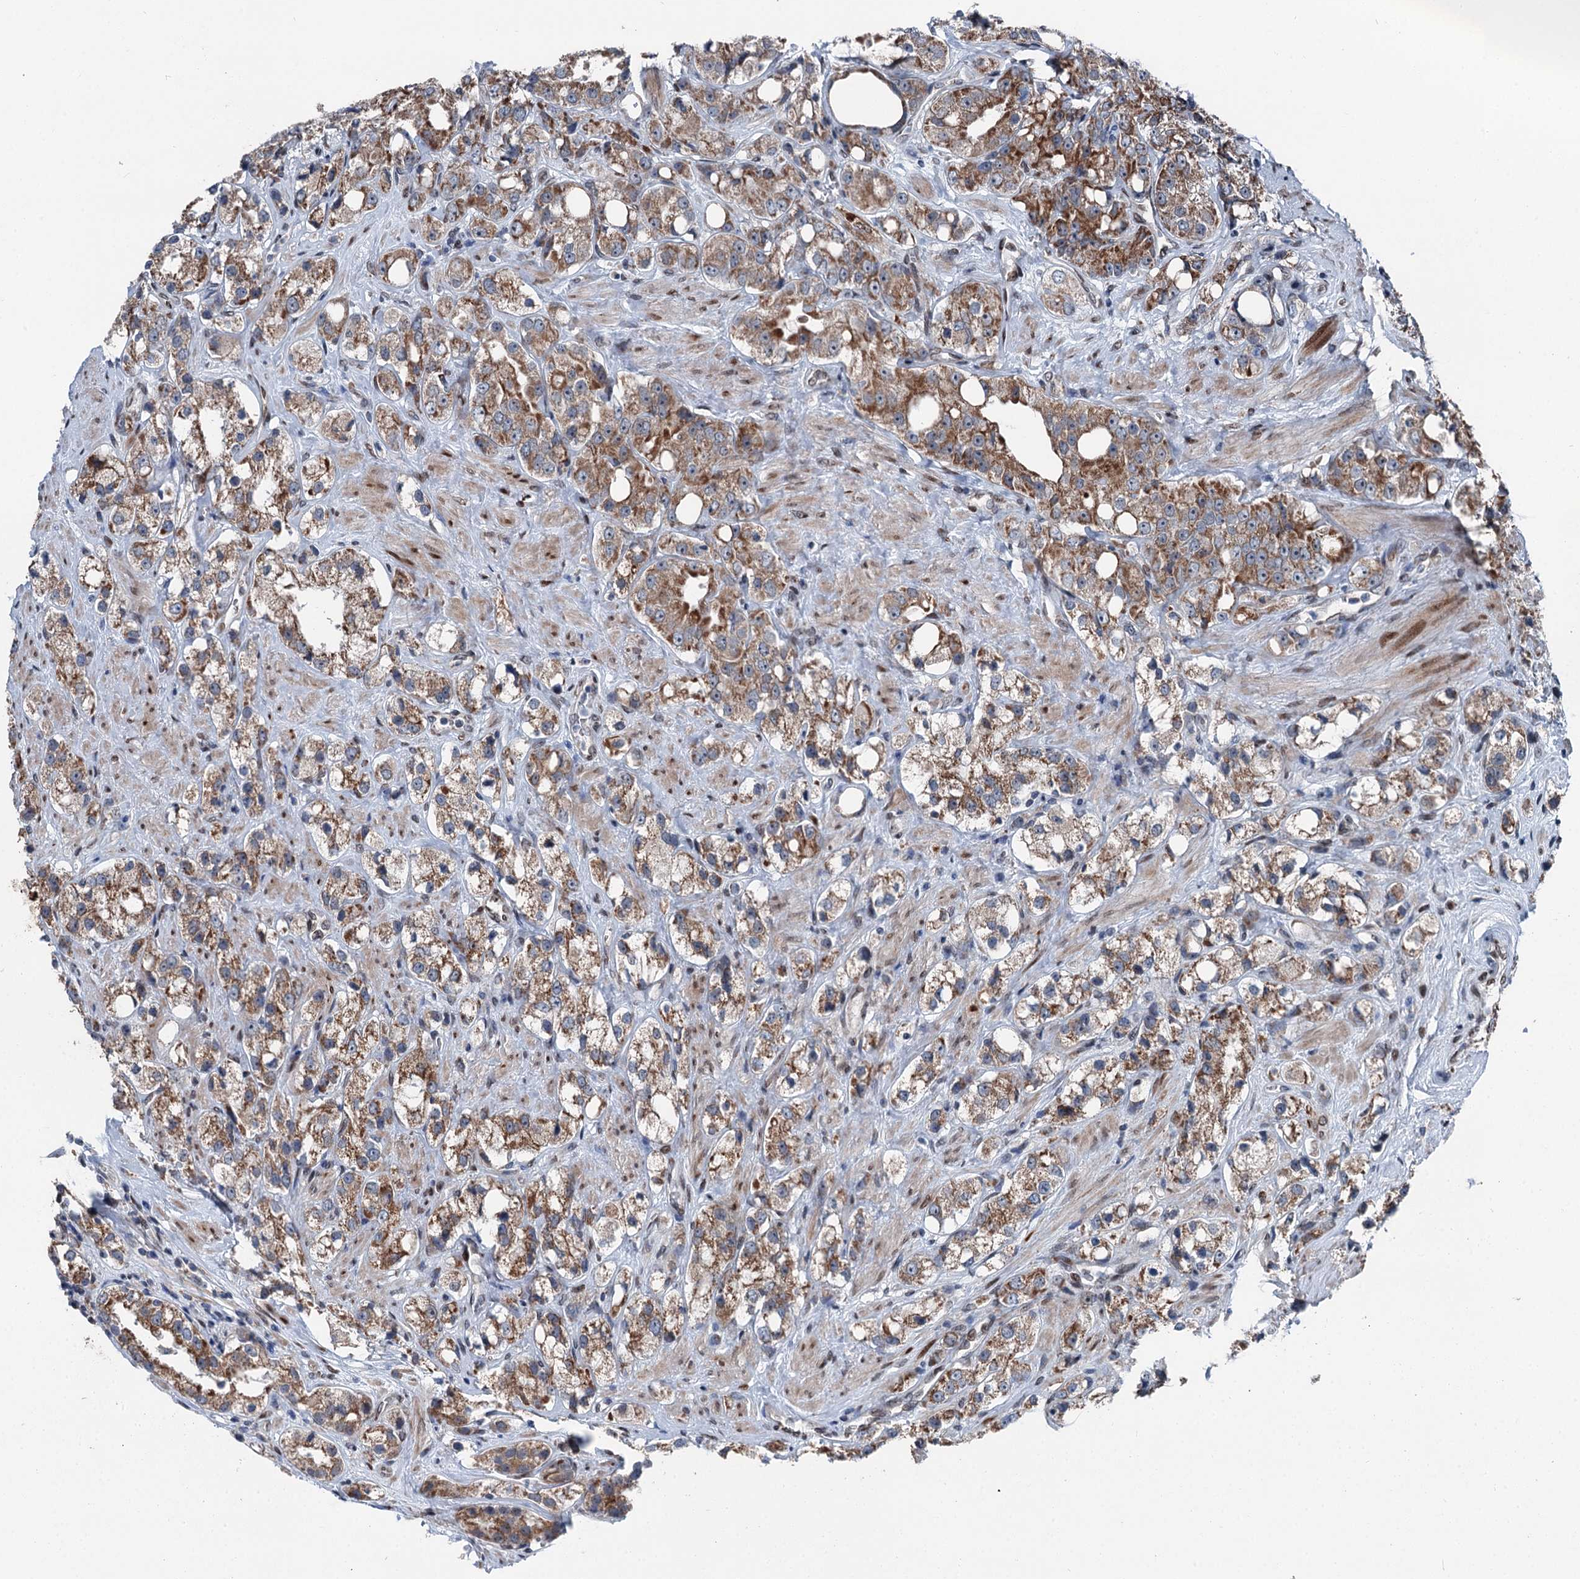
{"staining": {"intensity": "moderate", "quantity": ">75%", "location": "cytoplasmic/membranous"}, "tissue": "prostate cancer", "cell_type": "Tumor cells", "image_type": "cancer", "snomed": [{"axis": "morphology", "description": "Adenocarcinoma, NOS"}, {"axis": "topography", "description": "Prostate"}], "caption": "Adenocarcinoma (prostate) was stained to show a protein in brown. There is medium levels of moderate cytoplasmic/membranous expression in about >75% of tumor cells.", "gene": "MRPL14", "patient": {"sex": "male", "age": 79}}